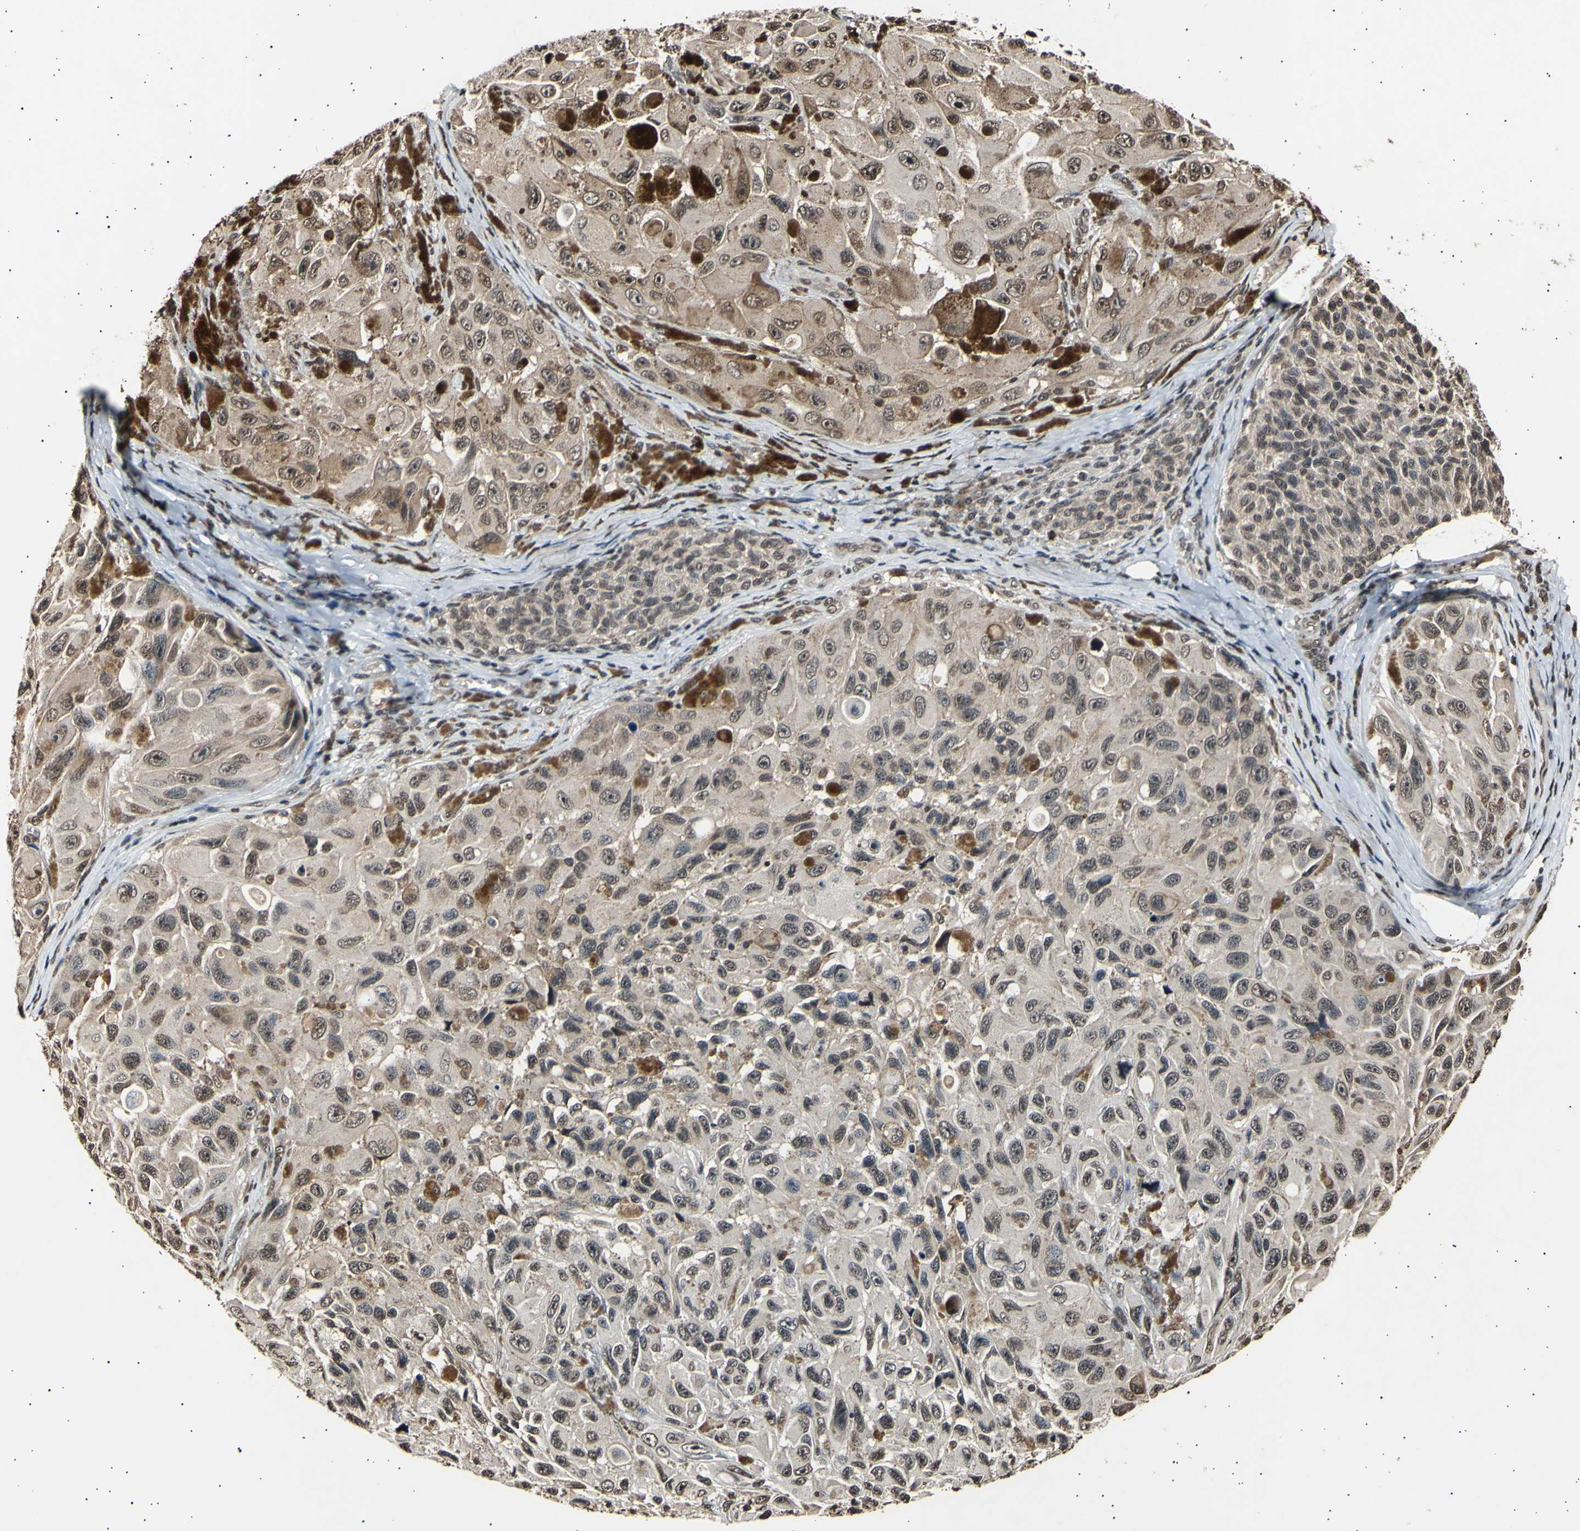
{"staining": {"intensity": "moderate", "quantity": ">75%", "location": "cytoplasmic/membranous,nuclear"}, "tissue": "melanoma", "cell_type": "Tumor cells", "image_type": "cancer", "snomed": [{"axis": "morphology", "description": "Malignant melanoma, NOS"}, {"axis": "topography", "description": "Skin"}], "caption": "Tumor cells demonstrate moderate cytoplasmic/membranous and nuclear positivity in about >75% of cells in malignant melanoma.", "gene": "ANAPC7", "patient": {"sex": "female", "age": 73}}